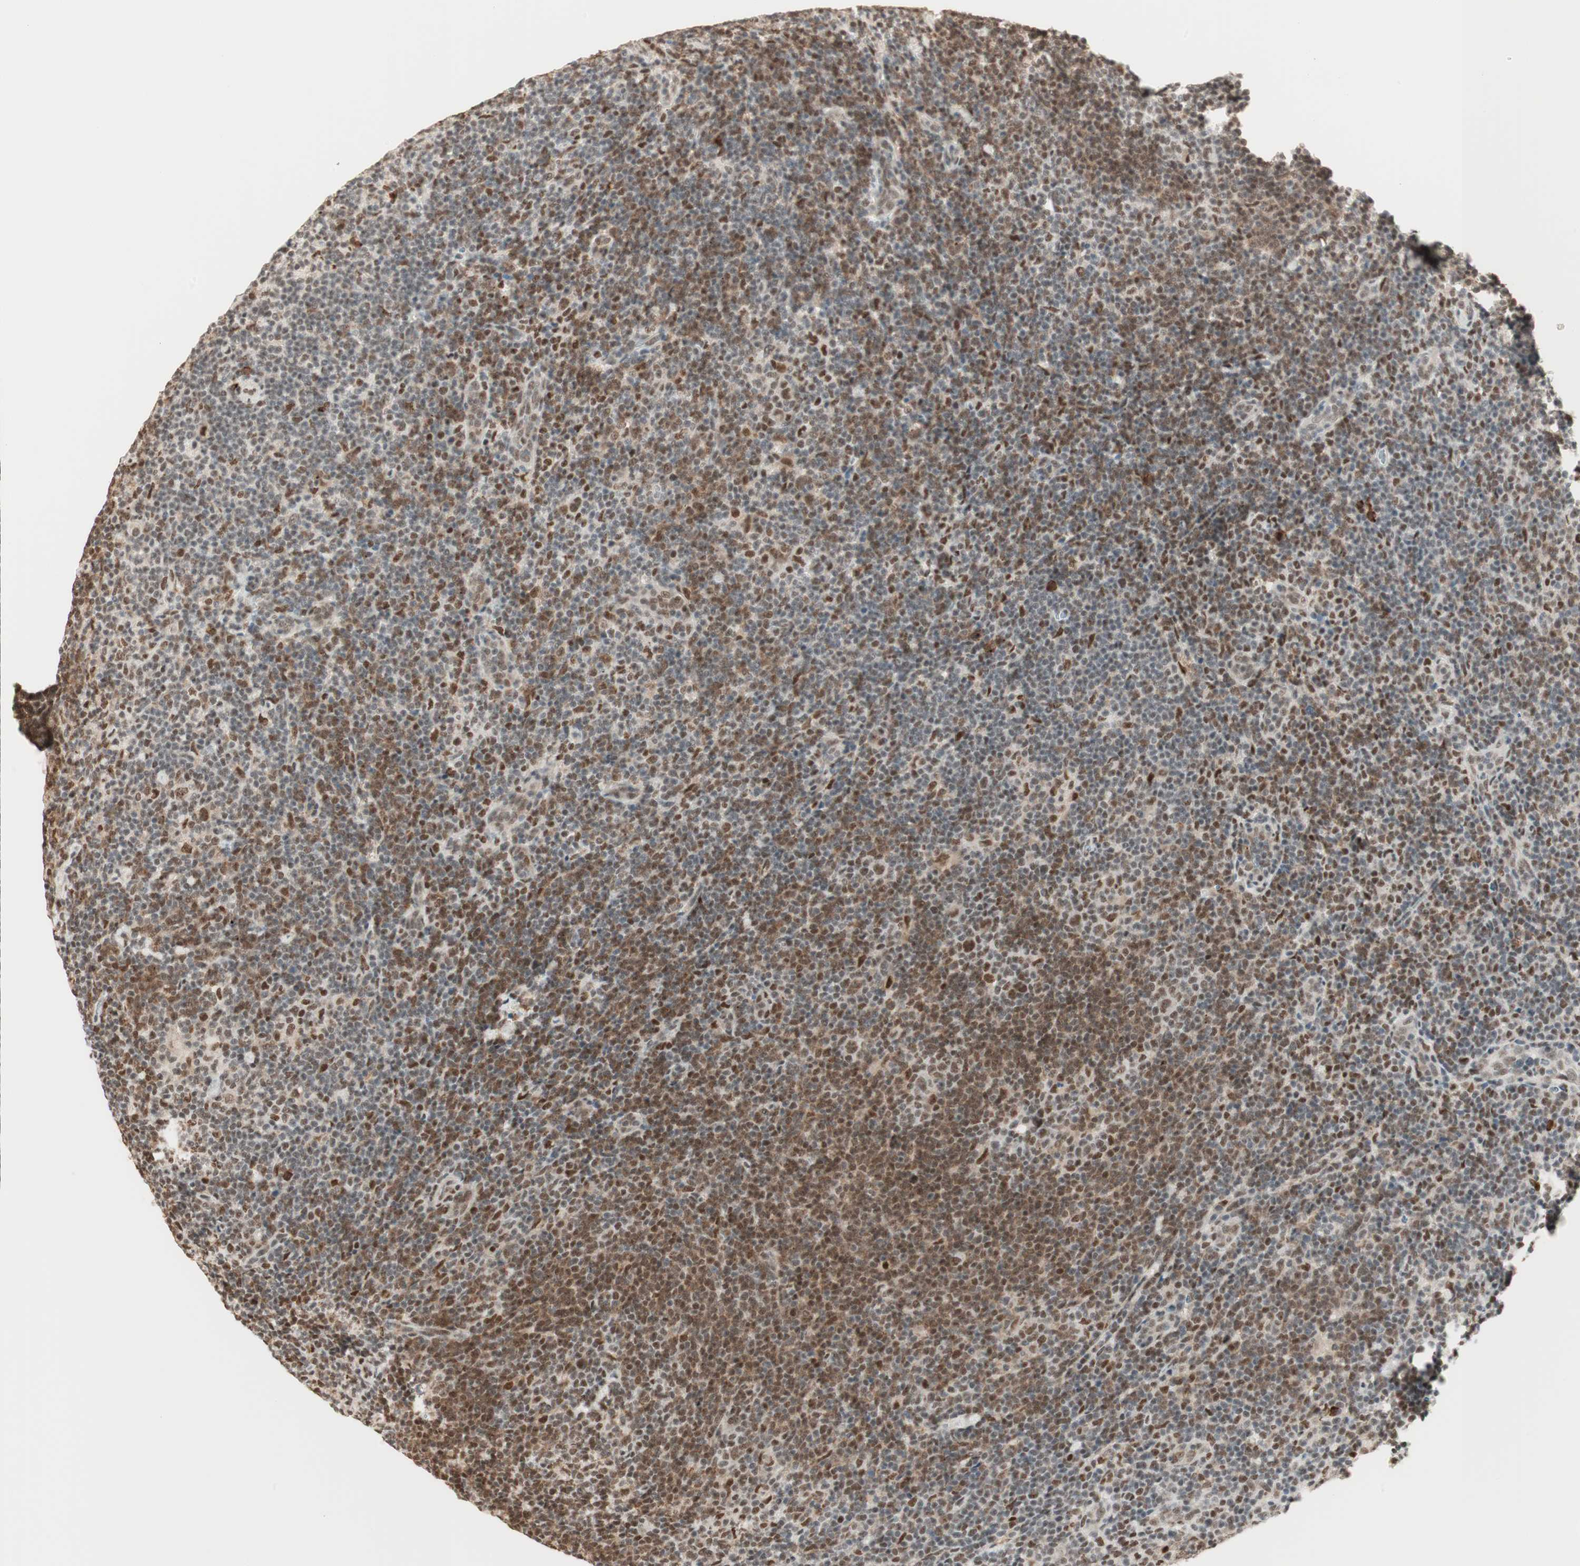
{"staining": {"intensity": "weak", "quantity": "25%-75%", "location": "nuclear"}, "tissue": "lymphoma", "cell_type": "Tumor cells", "image_type": "cancer", "snomed": [{"axis": "morphology", "description": "Hodgkin's disease, NOS"}, {"axis": "topography", "description": "Lymph node"}], "caption": "Human lymphoma stained with a protein marker reveals weak staining in tumor cells.", "gene": "SMARCE1", "patient": {"sex": "female", "age": 57}}